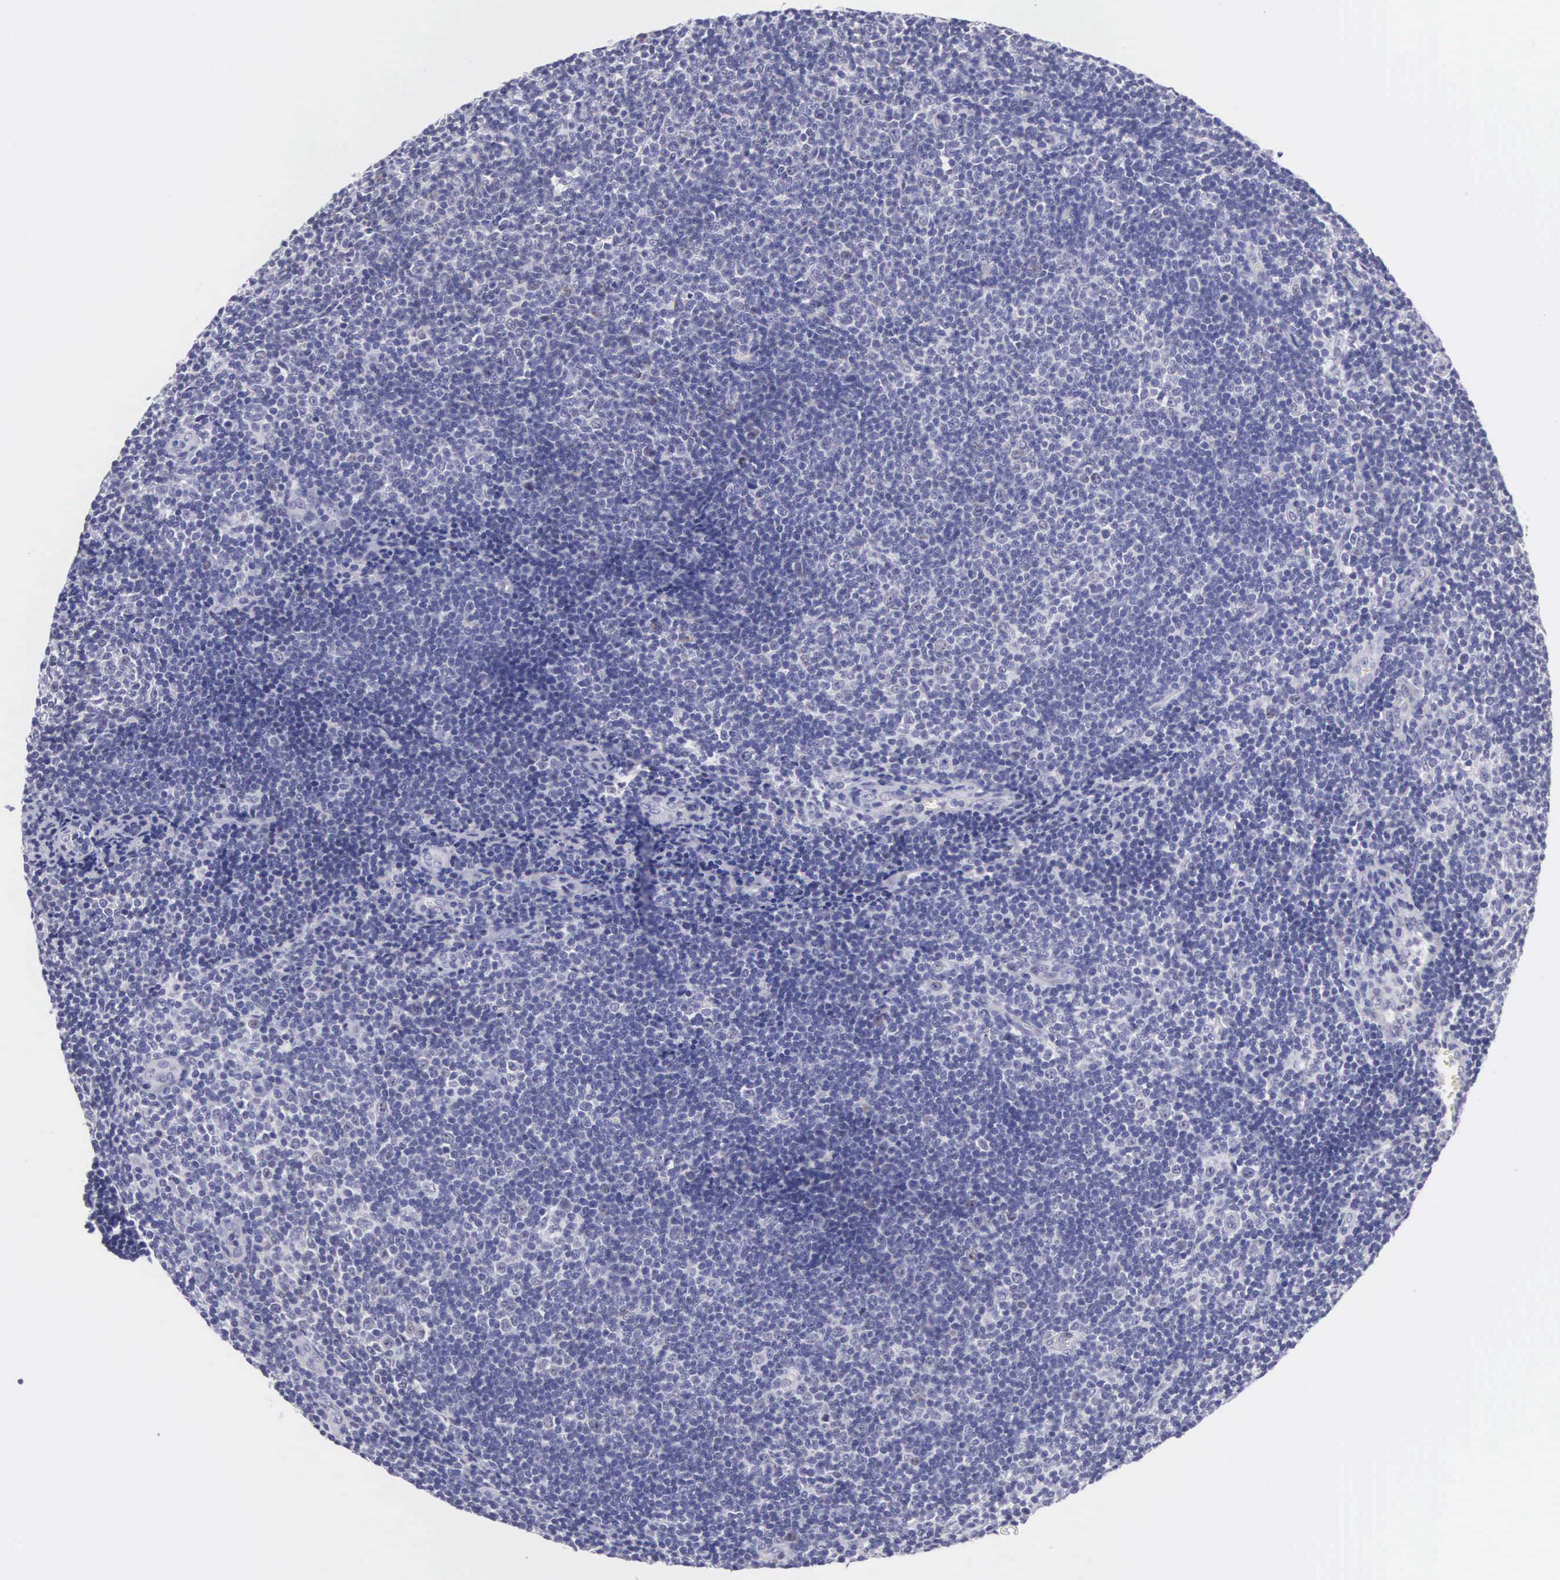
{"staining": {"intensity": "negative", "quantity": "none", "location": "none"}, "tissue": "lymphoma", "cell_type": "Tumor cells", "image_type": "cancer", "snomed": [{"axis": "morphology", "description": "Malignant lymphoma, non-Hodgkin's type, Low grade"}, {"axis": "topography", "description": "Lymph node"}], "caption": "This photomicrograph is of lymphoma stained with IHC to label a protein in brown with the nuclei are counter-stained blue. There is no staining in tumor cells.", "gene": "SOX11", "patient": {"sex": "male", "age": 49}}